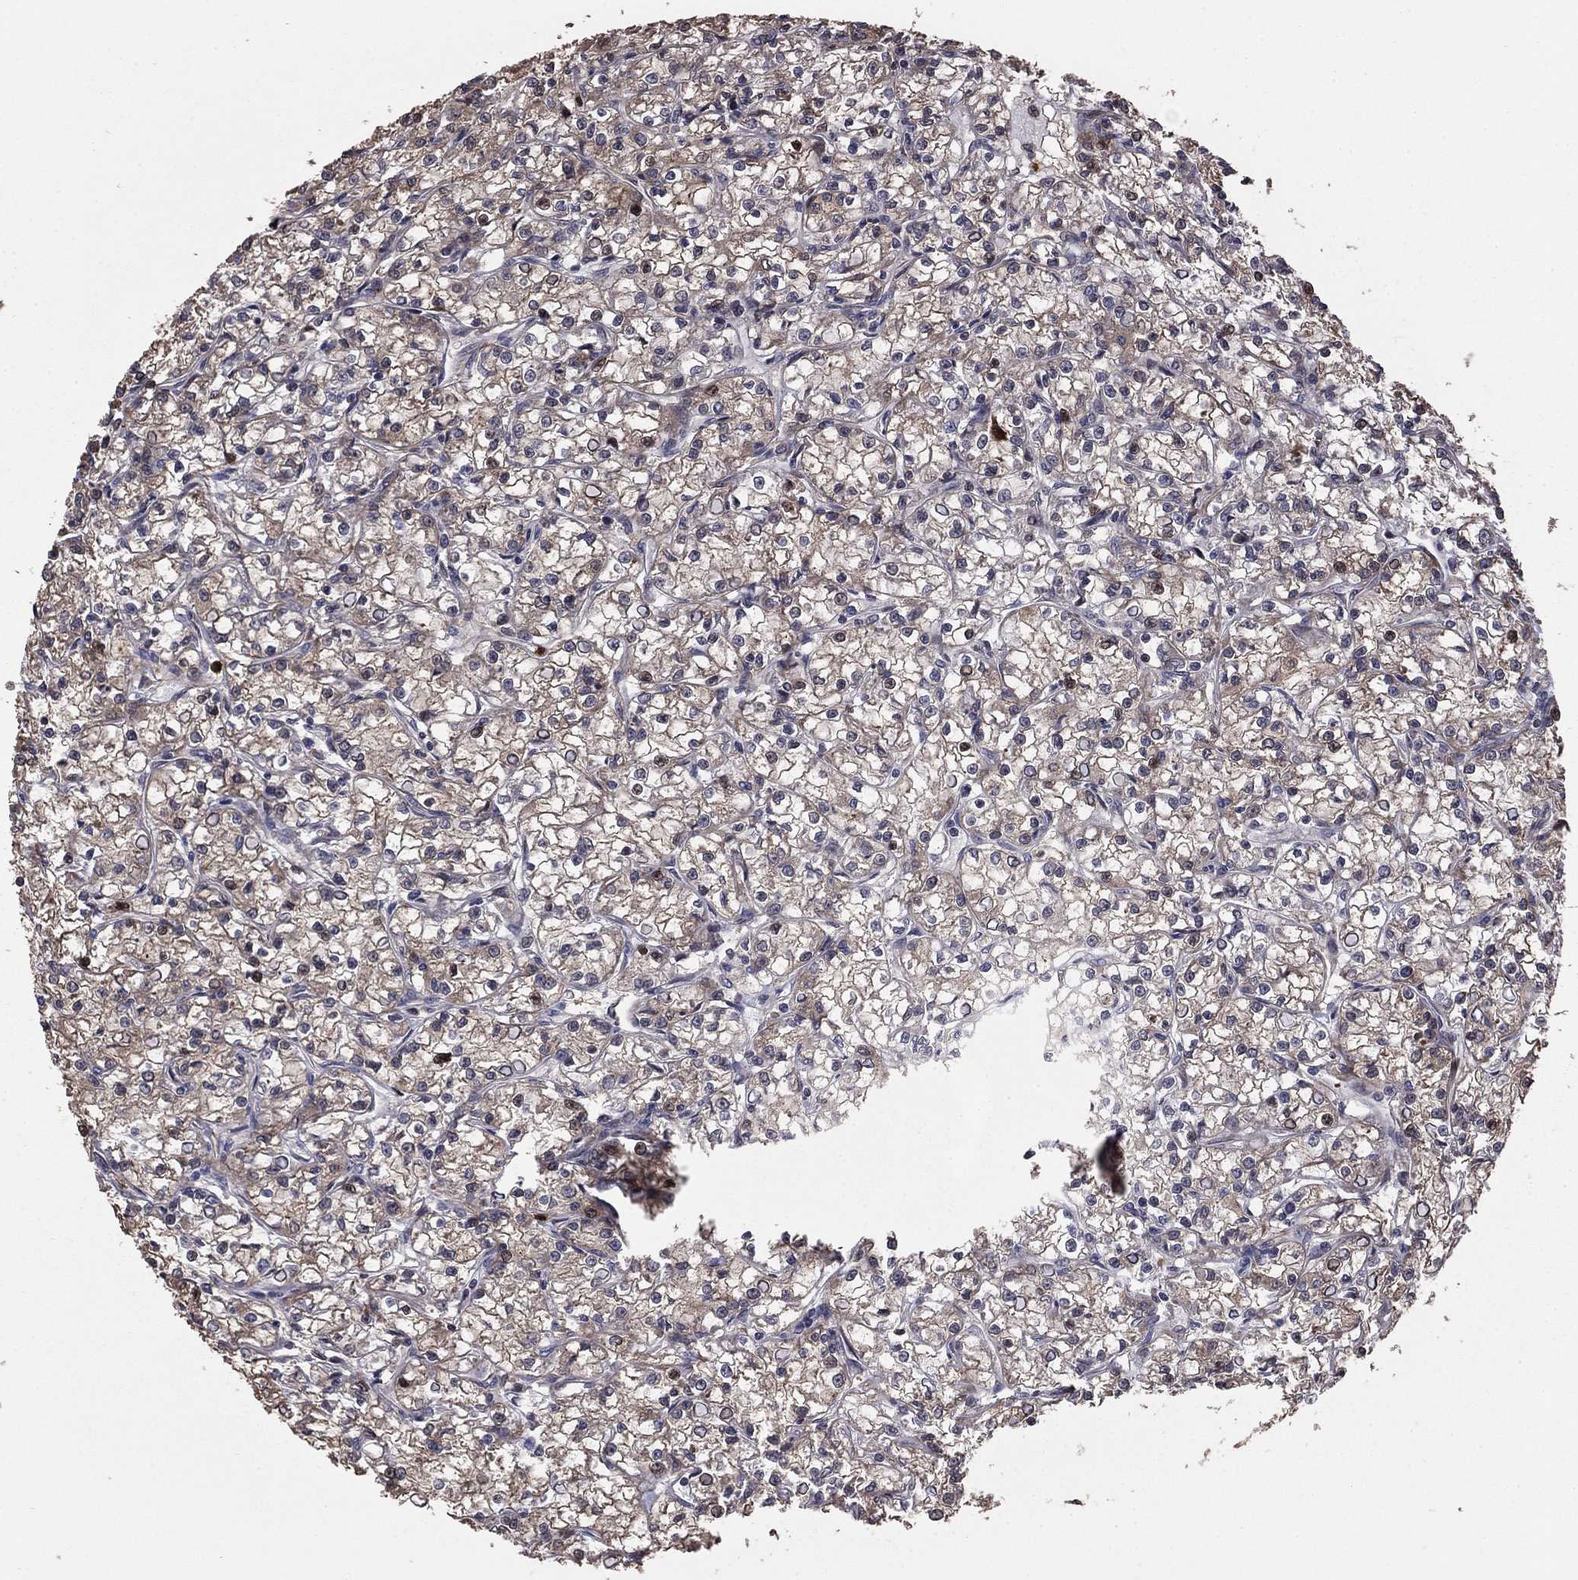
{"staining": {"intensity": "negative", "quantity": "none", "location": "none"}, "tissue": "renal cancer", "cell_type": "Tumor cells", "image_type": "cancer", "snomed": [{"axis": "morphology", "description": "Adenocarcinoma, NOS"}, {"axis": "topography", "description": "Kidney"}], "caption": "Immunohistochemical staining of renal cancer (adenocarcinoma) exhibits no significant staining in tumor cells.", "gene": "GYG1", "patient": {"sex": "female", "age": 59}}